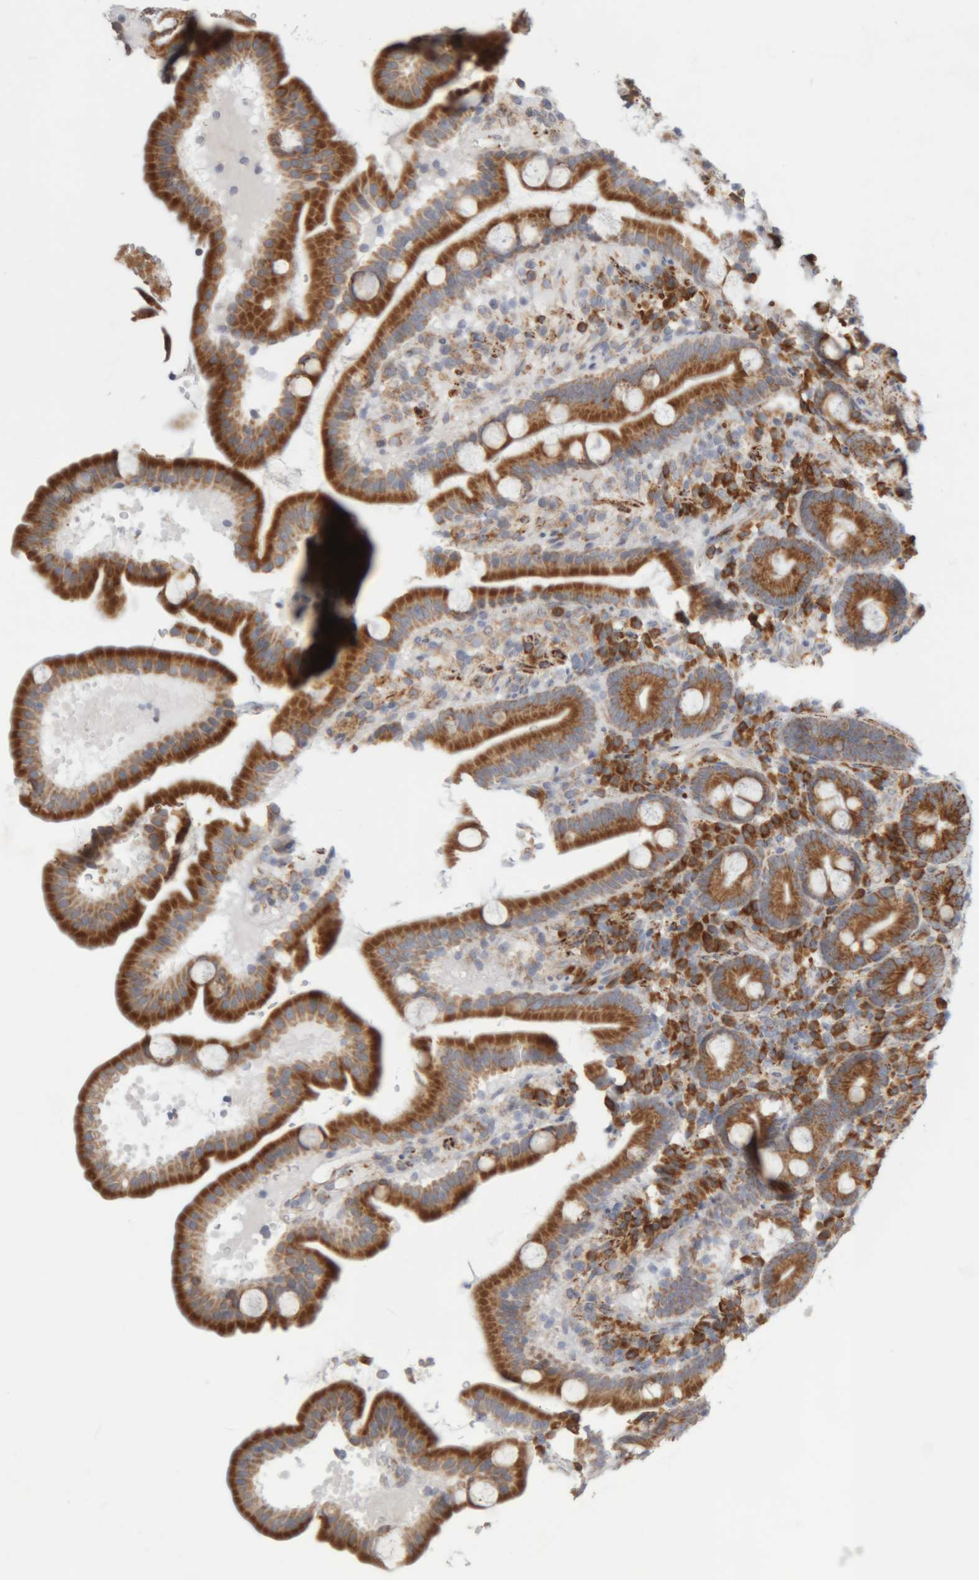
{"staining": {"intensity": "strong", "quantity": ">75%", "location": "cytoplasmic/membranous"}, "tissue": "duodenum", "cell_type": "Glandular cells", "image_type": "normal", "snomed": [{"axis": "morphology", "description": "Normal tissue, NOS"}, {"axis": "topography", "description": "Duodenum"}], "caption": "Protein staining of unremarkable duodenum displays strong cytoplasmic/membranous positivity in approximately >75% of glandular cells.", "gene": "RPN2", "patient": {"sex": "male", "age": 54}}